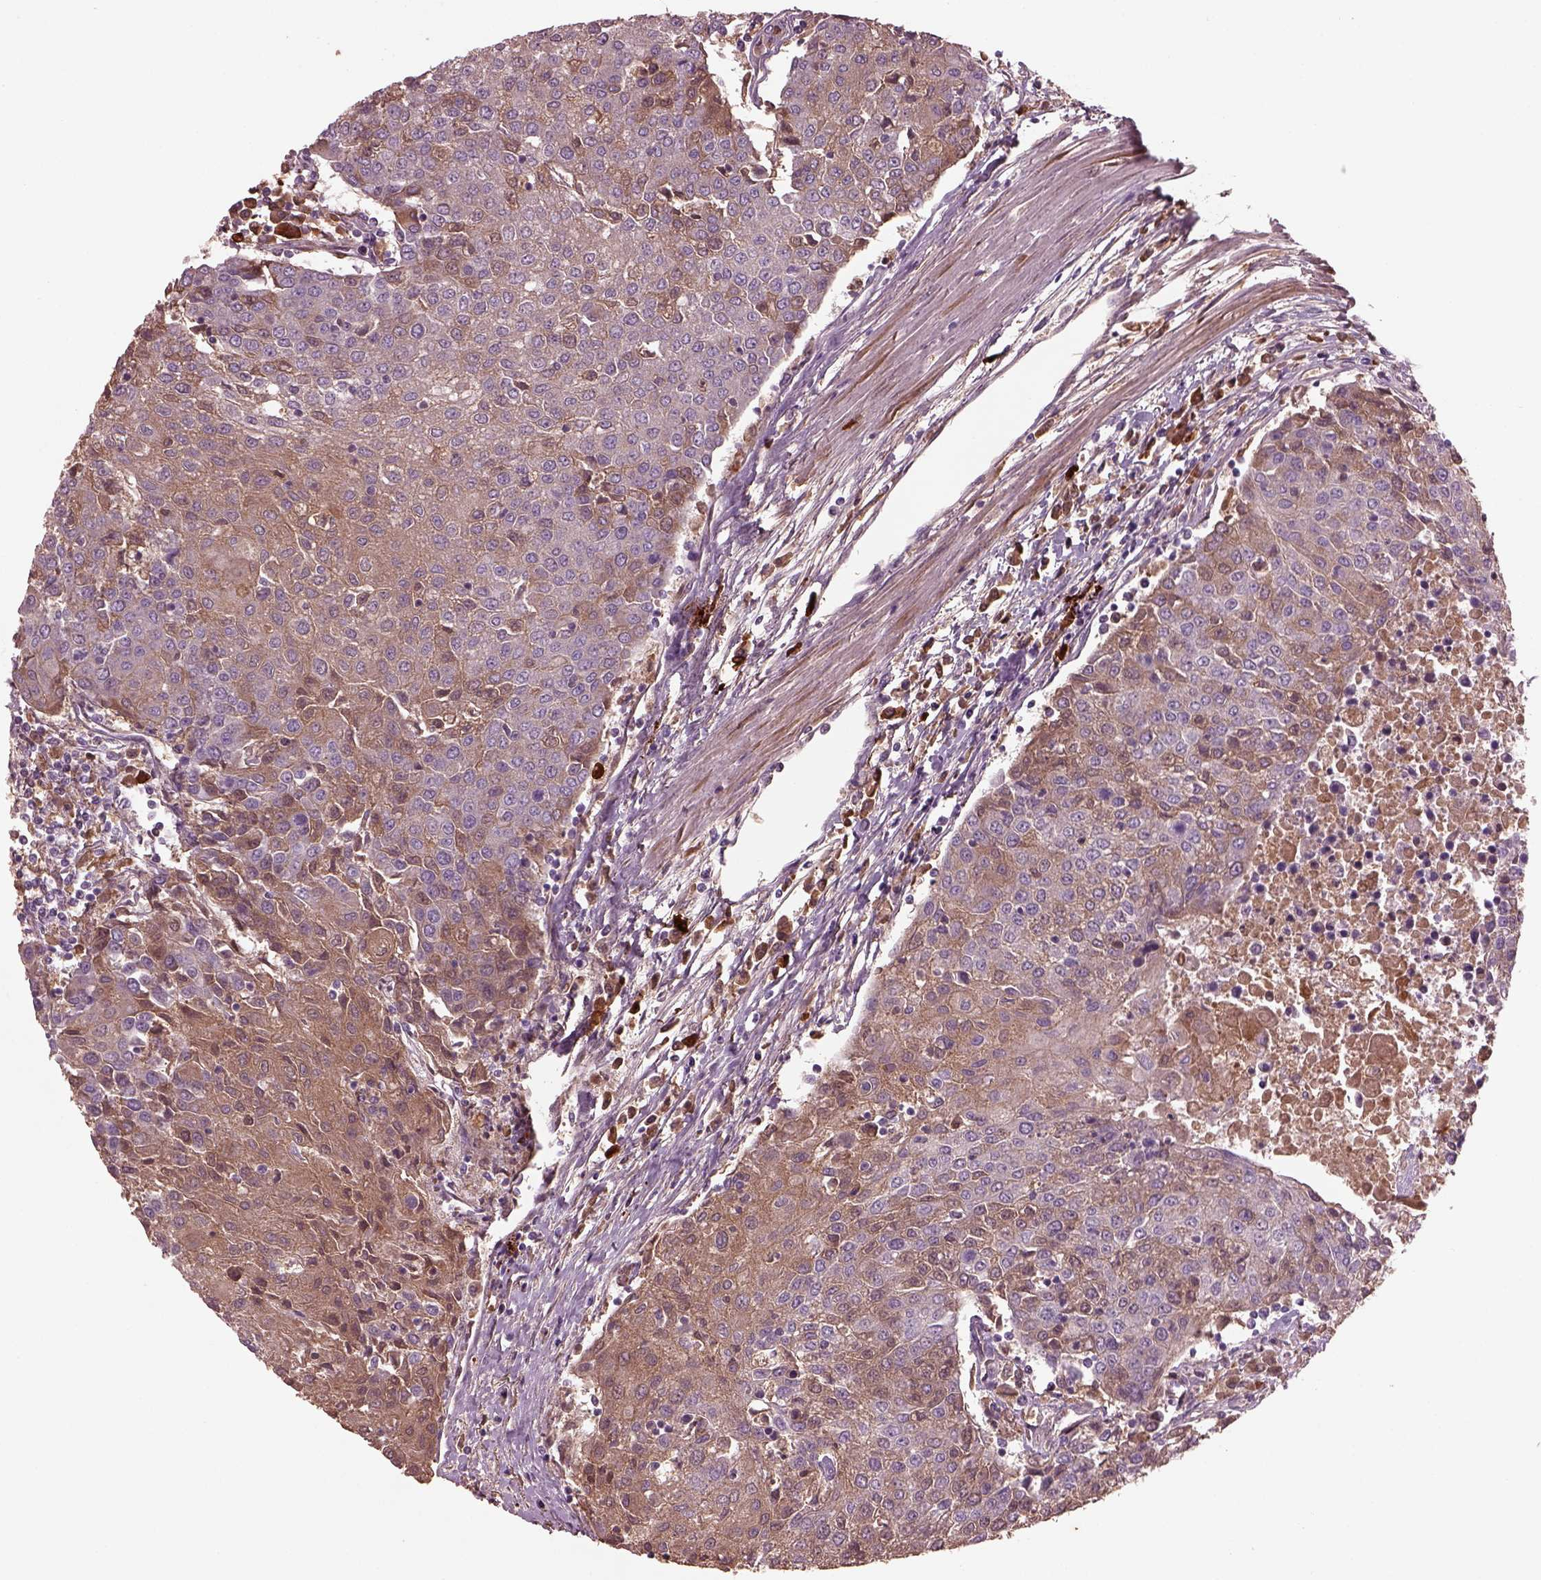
{"staining": {"intensity": "moderate", "quantity": "25%-75%", "location": "cytoplasmic/membranous"}, "tissue": "urothelial cancer", "cell_type": "Tumor cells", "image_type": "cancer", "snomed": [{"axis": "morphology", "description": "Urothelial carcinoma, High grade"}, {"axis": "topography", "description": "Urinary bladder"}], "caption": "Tumor cells reveal moderate cytoplasmic/membranous positivity in approximately 25%-75% of cells in urothelial carcinoma (high-grade). Using DAB (brown) and hematoxylin (blue) stains, captured at high magnification using brightfield microscopy.", "gene": "PTX4", "patient": {"sex": "female", "age": 85}}